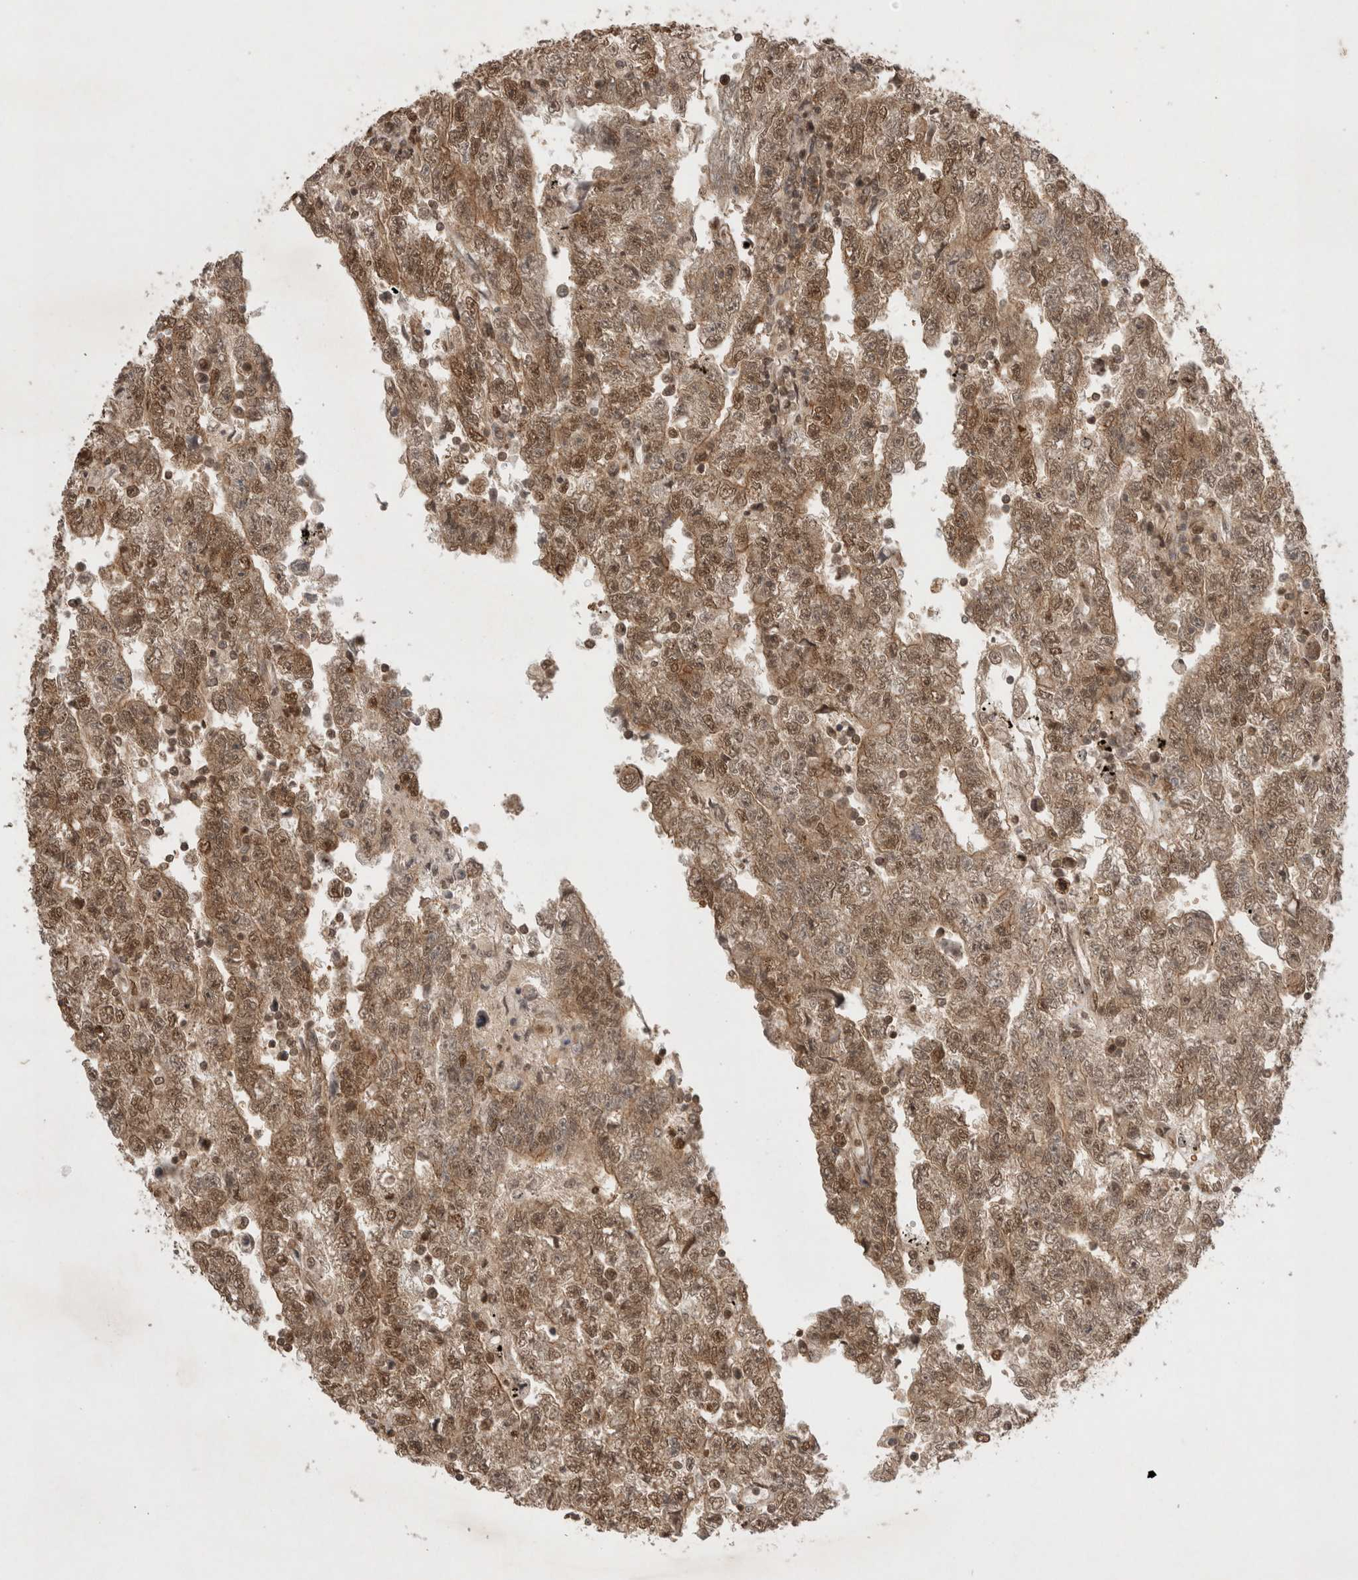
{"staining": {"intensity": "moderate", "quantity": ">75%", "location": "cytoplasmic/membranous,nuclear"}, "tissue": "testis cancer", "cell_type": "Tumor cells", "image_type": "cancer", "snomed": [{"axis": "morphology", "description": "Carcinoma, Embryonal, NOS"}, {"axis": "topography", "description": "Testis"}], "caption": "An image of embryonal carcinoma (testis) stained for a protein displays moderate cytoplasmic/membranous and nuclear brown staining in tumor cells. The protein is stained brown, and the nuclei are stained in blue (DAB IHC with brightfield microscopy, high magnification).", "gene": "WIPF2", "patient": {"sex": "male", "age": 25}}